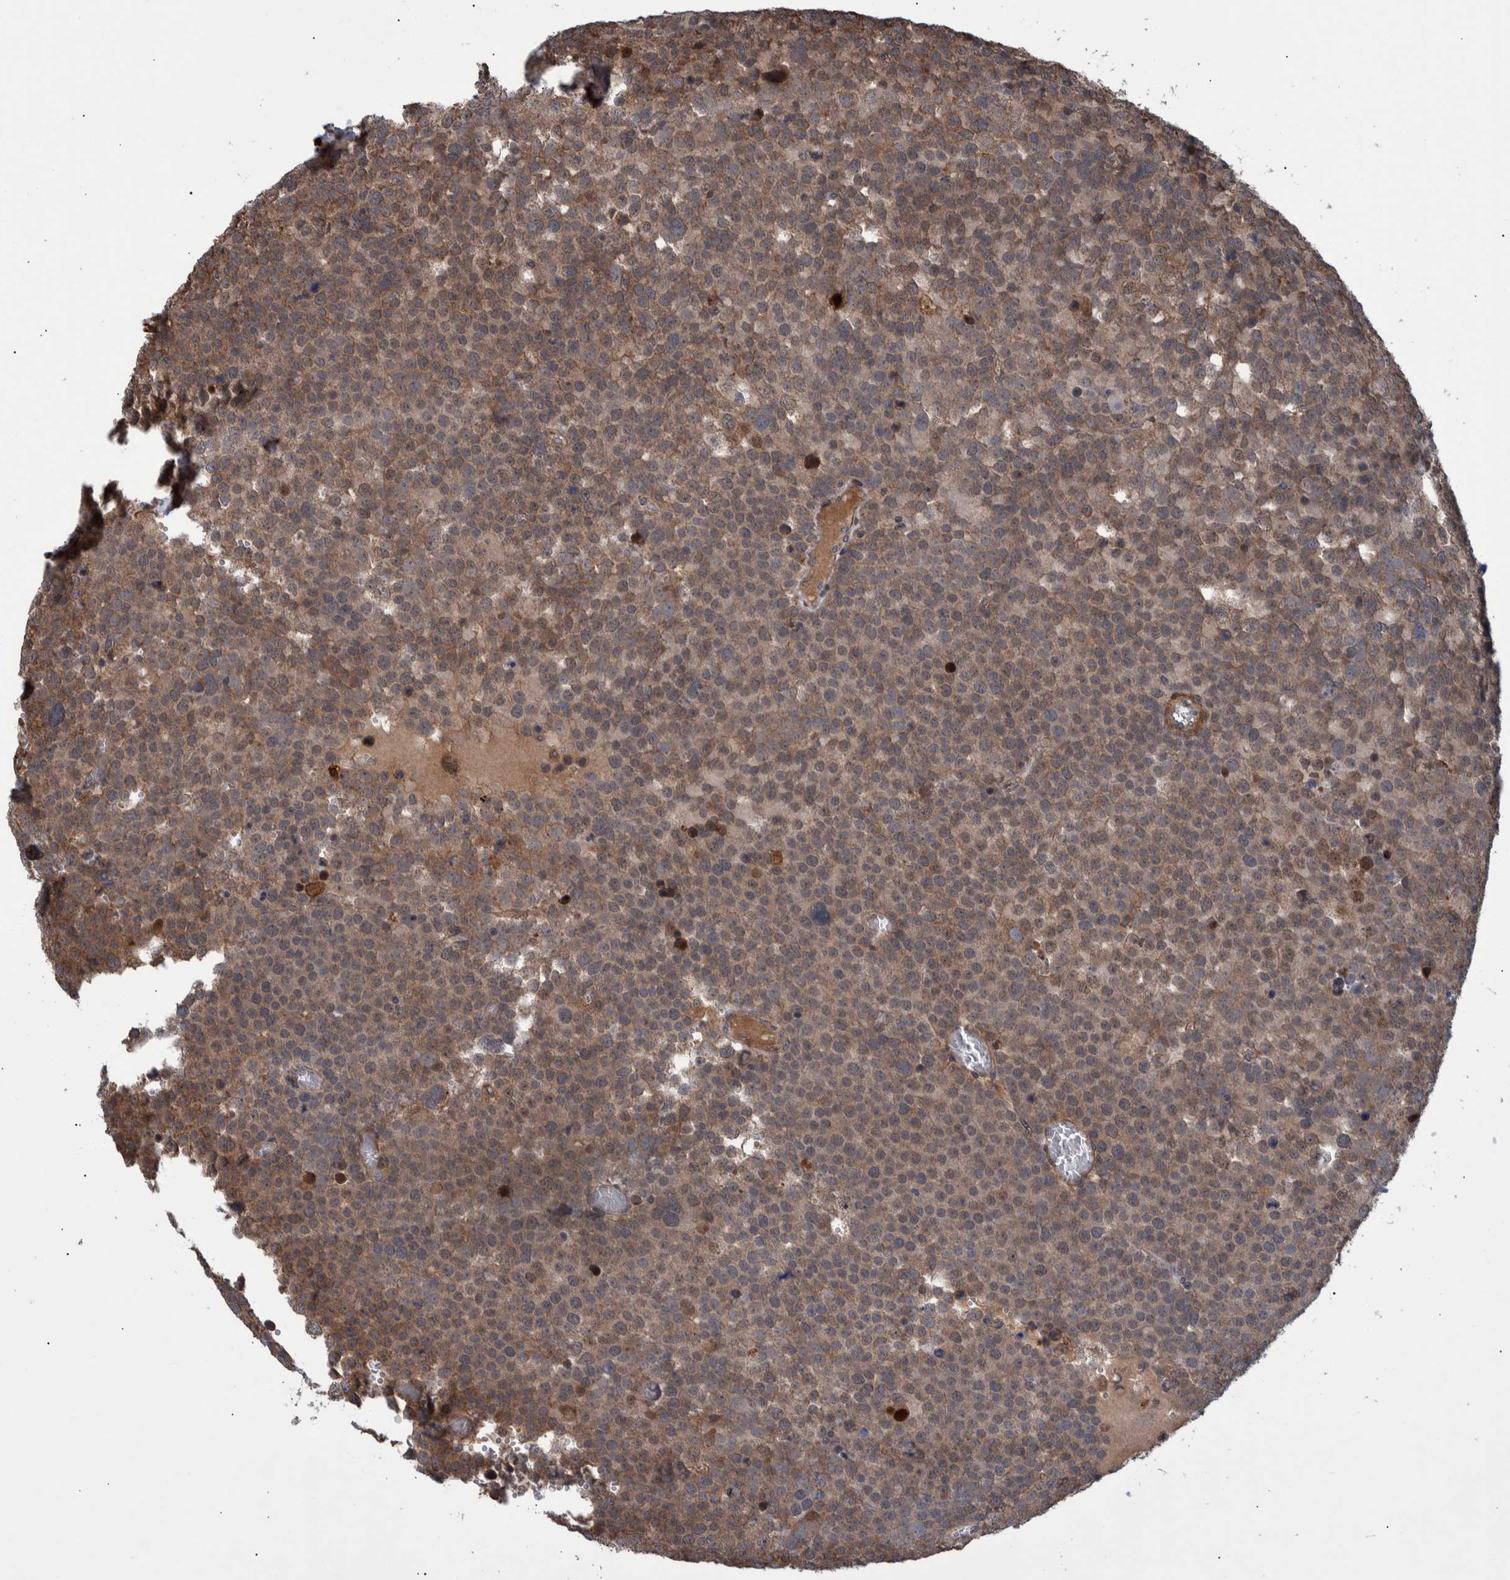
{"staining": {"intensity": "weak", "quantity": ">75%", "location": "cytoplasmic/membranous"}, "tissue": "testis cancer", "cell_type": "Tumor cells", "image_type": "cancer", "snomed": [{"axis": "morphology", "description": "Seminoma, NOS"}, {"axis": "topography", "description": "Testis"}], "caption": "Brown immunohistochemical staining in human testis seminoma reveals weak cytoplasmic/membranous positivity in approximately >75% of tumor cells. Using DAB (brown) and hematoxylin (blue) stains, captured at high magnification using brightfield microscopy.", "gene": "B3GNTL1", "patient": {"sex": "male", "age": 71}}